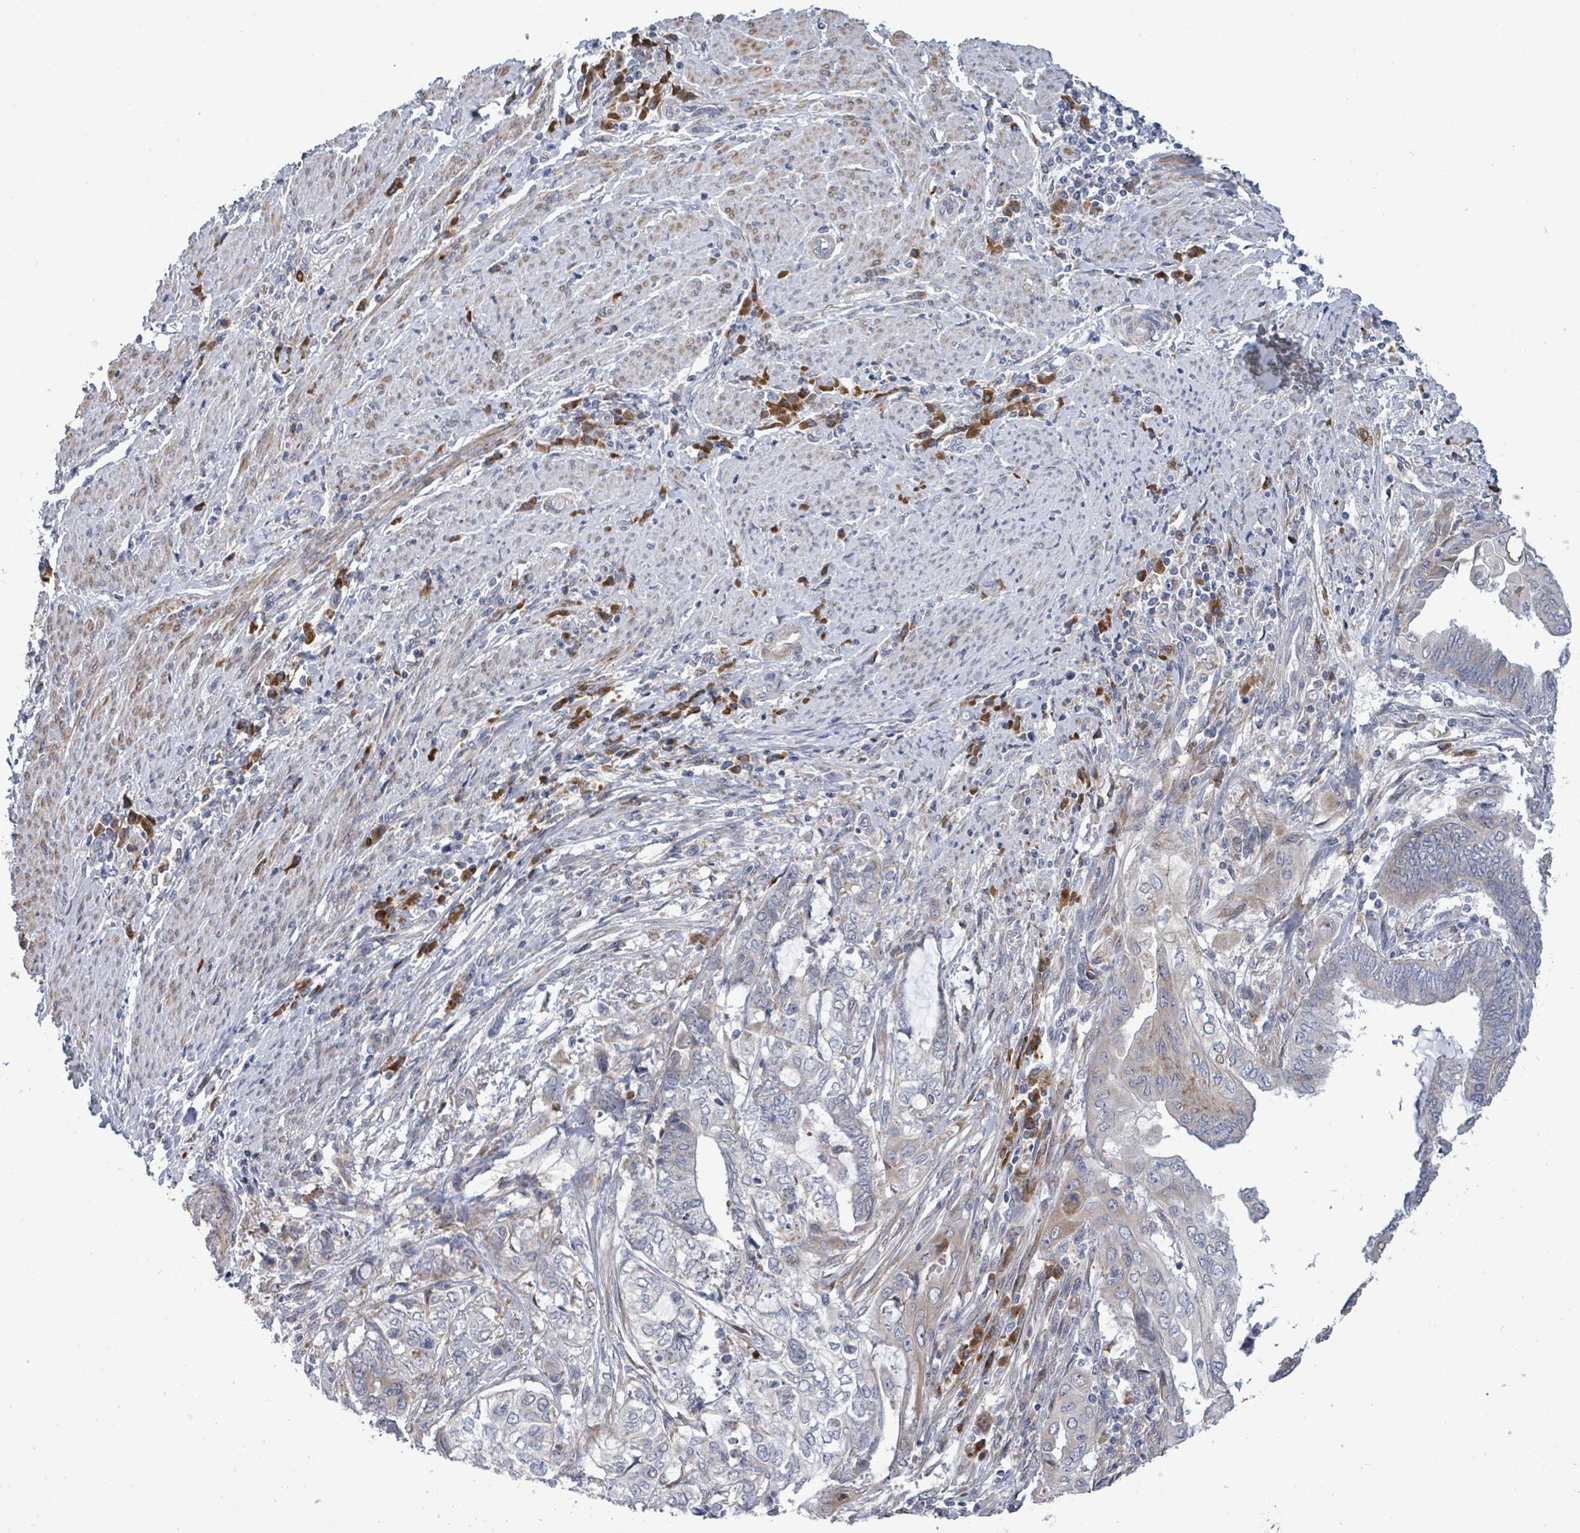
{"staining": {"intensity": "weak", "quantity": "<25%", "location": "cytoplasmic/membranous"}, "tissue": "endometrial cancer", "cell_type": "Tumor cells", "image_type": "cancer", "snomed": [{"axis": "morphology", "description": "Adenocarcinoma, NOS"}, {"axis": "topography", "description": "Uterus"}, {"axis": "topography", "description": "Endometrium"}], "caption": "Tumor cells are negative for brown protein staining in endometrial cancer (adenocarcinoma). The staining is performed using DAB brown chromogen with nuclei counter-stained in using hematoxylin.", "gene": "SAR1A", "patient": {"sex": "female", "age": 70}}